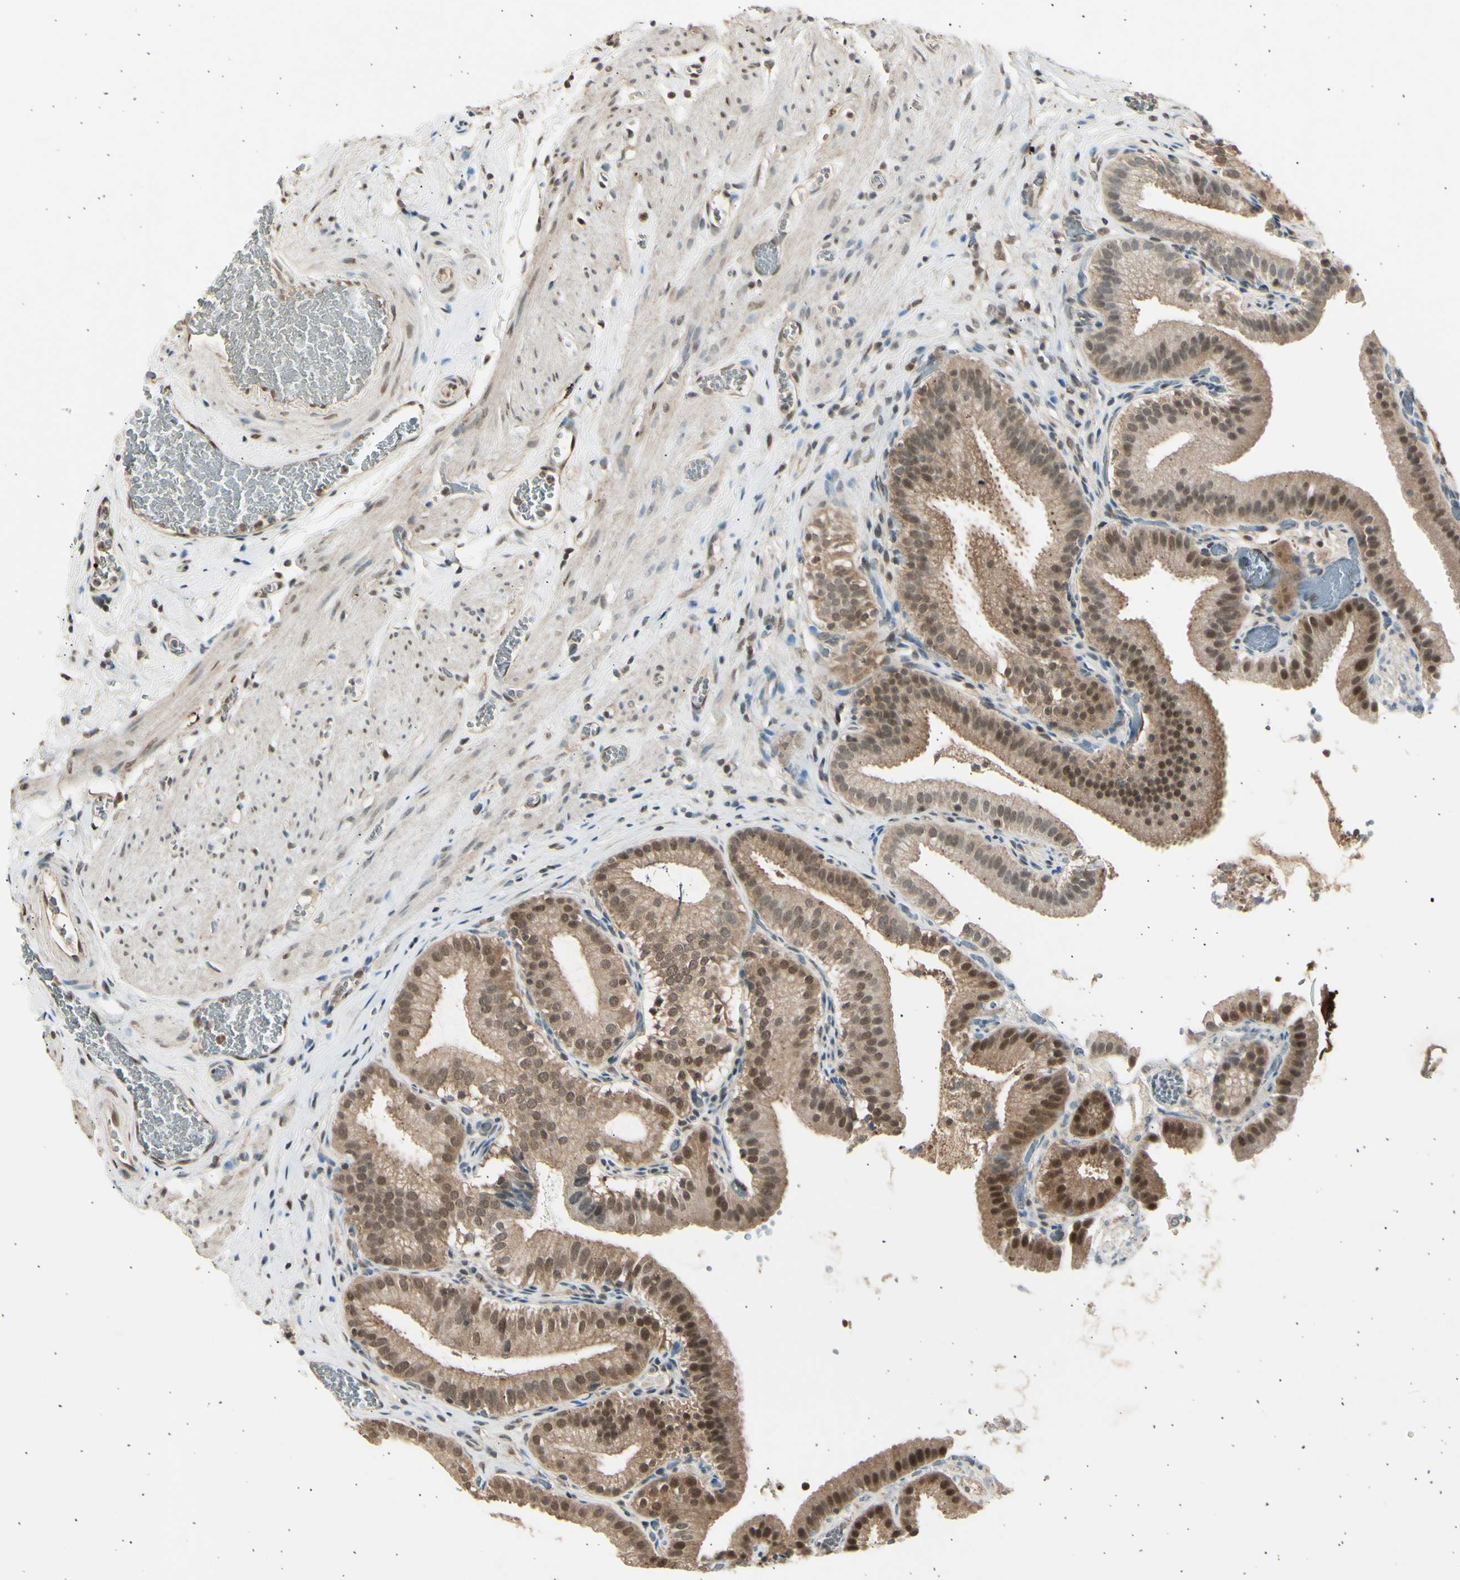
{"staining": {"intensity": "strong", "quantity": "25%-75%", "location": "nuclear"}, "tissue": "gallbladder", "cell_type": "Glandular cells", "image_type": "normal", "snomed": [{"axis": "morphology", "description": "Normal tissue, NOS"}, {"axis": "topography", "description": "Gallbladder"}], "caption": "DAB immunohistochemical staining of benign gallbladder shows strong nuclear protein positivity in about 25%-75% of glandular cells.", "gene": "PSMD5", "patient": {"sex": "male", "age": 54}}